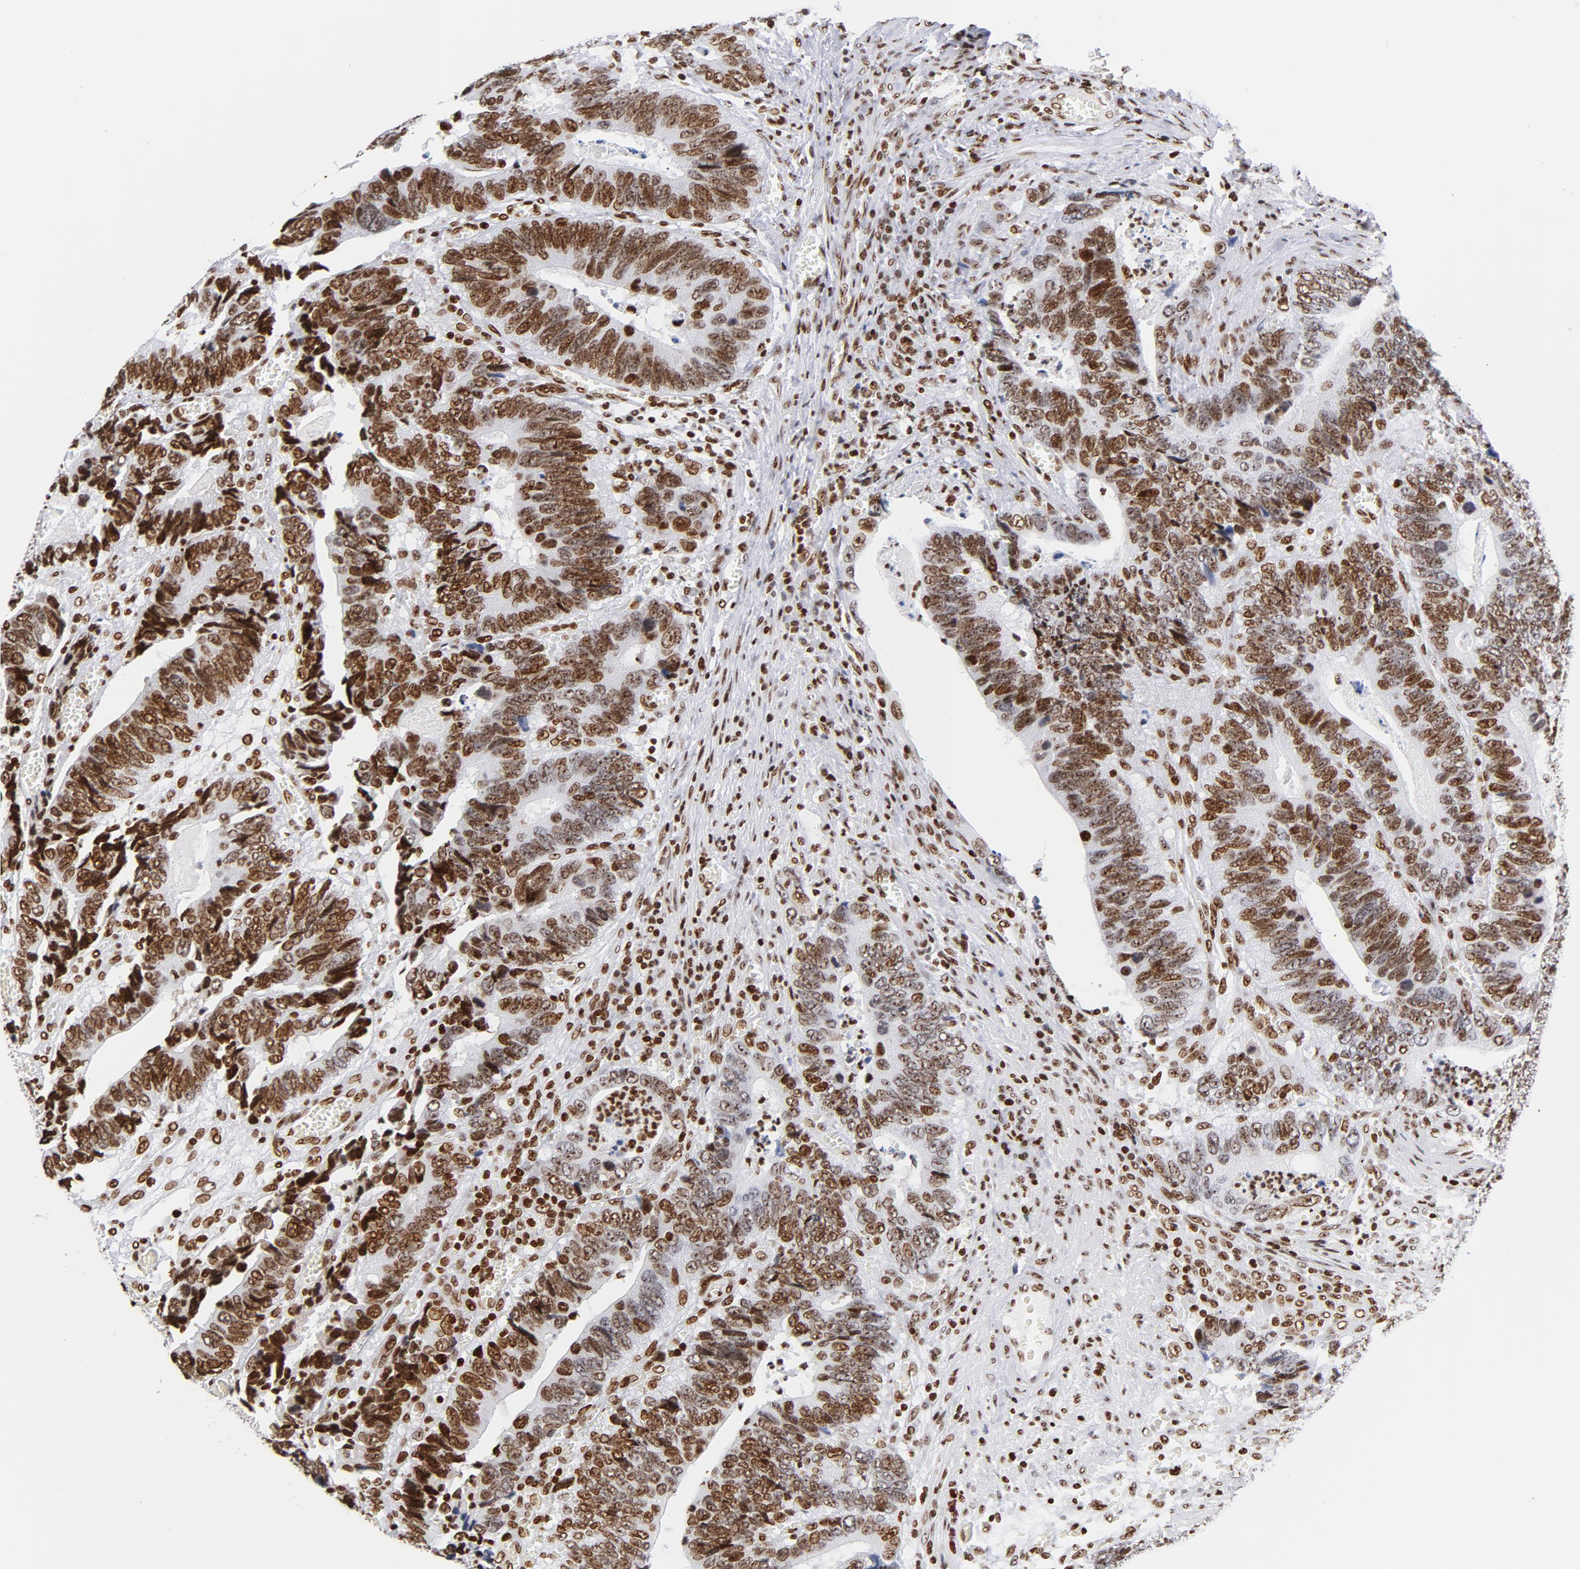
{"staining": {"intensity": "moderate", "quantity": ">75%", "location": "nuclear"}, "tissue": "colorectal cancer", "cell_type": "Tumor cells", "image_type": "cancer", "snomed": [{"axis": "morphology", "description": "Adenocarcinoma, NOS"}, {"axis": "topography", "description": "Colon"}], "caption": "This is a histology image of immunohistochemistry staining of adenocarcinoma (colorectal), which shows moderate positivity in the nuclear of tumor cells.", "gene": "TOP2B", "patient": {"sex": "male", "age": 72}}